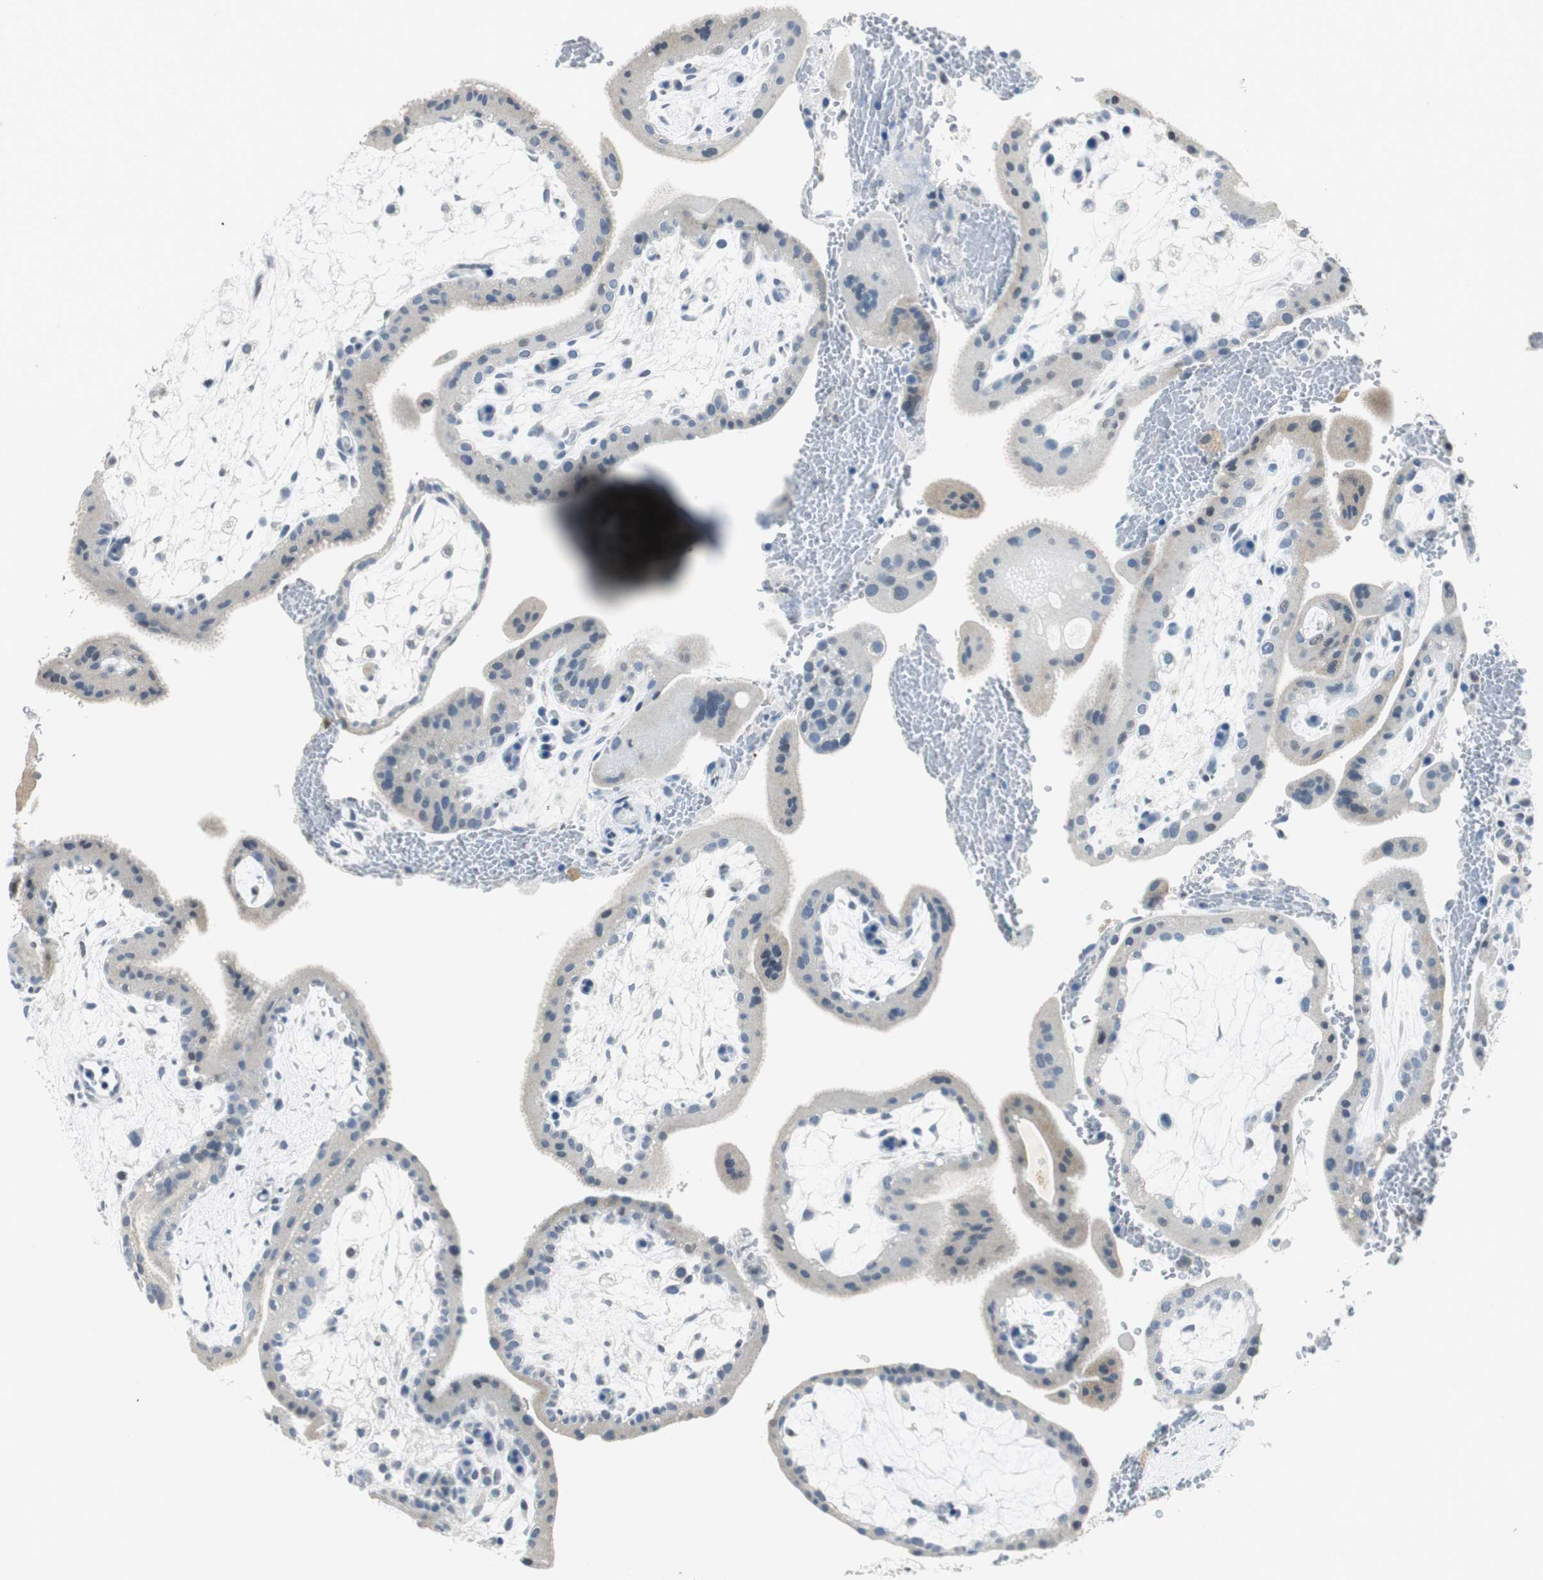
{"staining": {"intensity": "negative", "quantity": "none", "location": "none"}, "tissue": "placenta", "cell_type": "Decidual cells", "image_type": "normal", "snomed": [{"axis": "morphology", "description": "Normal tissue, NOS"}, {"axis": "topography", "description": "Placenta"}], "caption": "This image is of normal placenta stained with immunohistochemistry (IHC) to label a protein in brown with the nuclei are counter-stained blue. There is no positivity in decidual cells.", "gene": "ME1", "patient": {"sex": "female", "age": 35}}